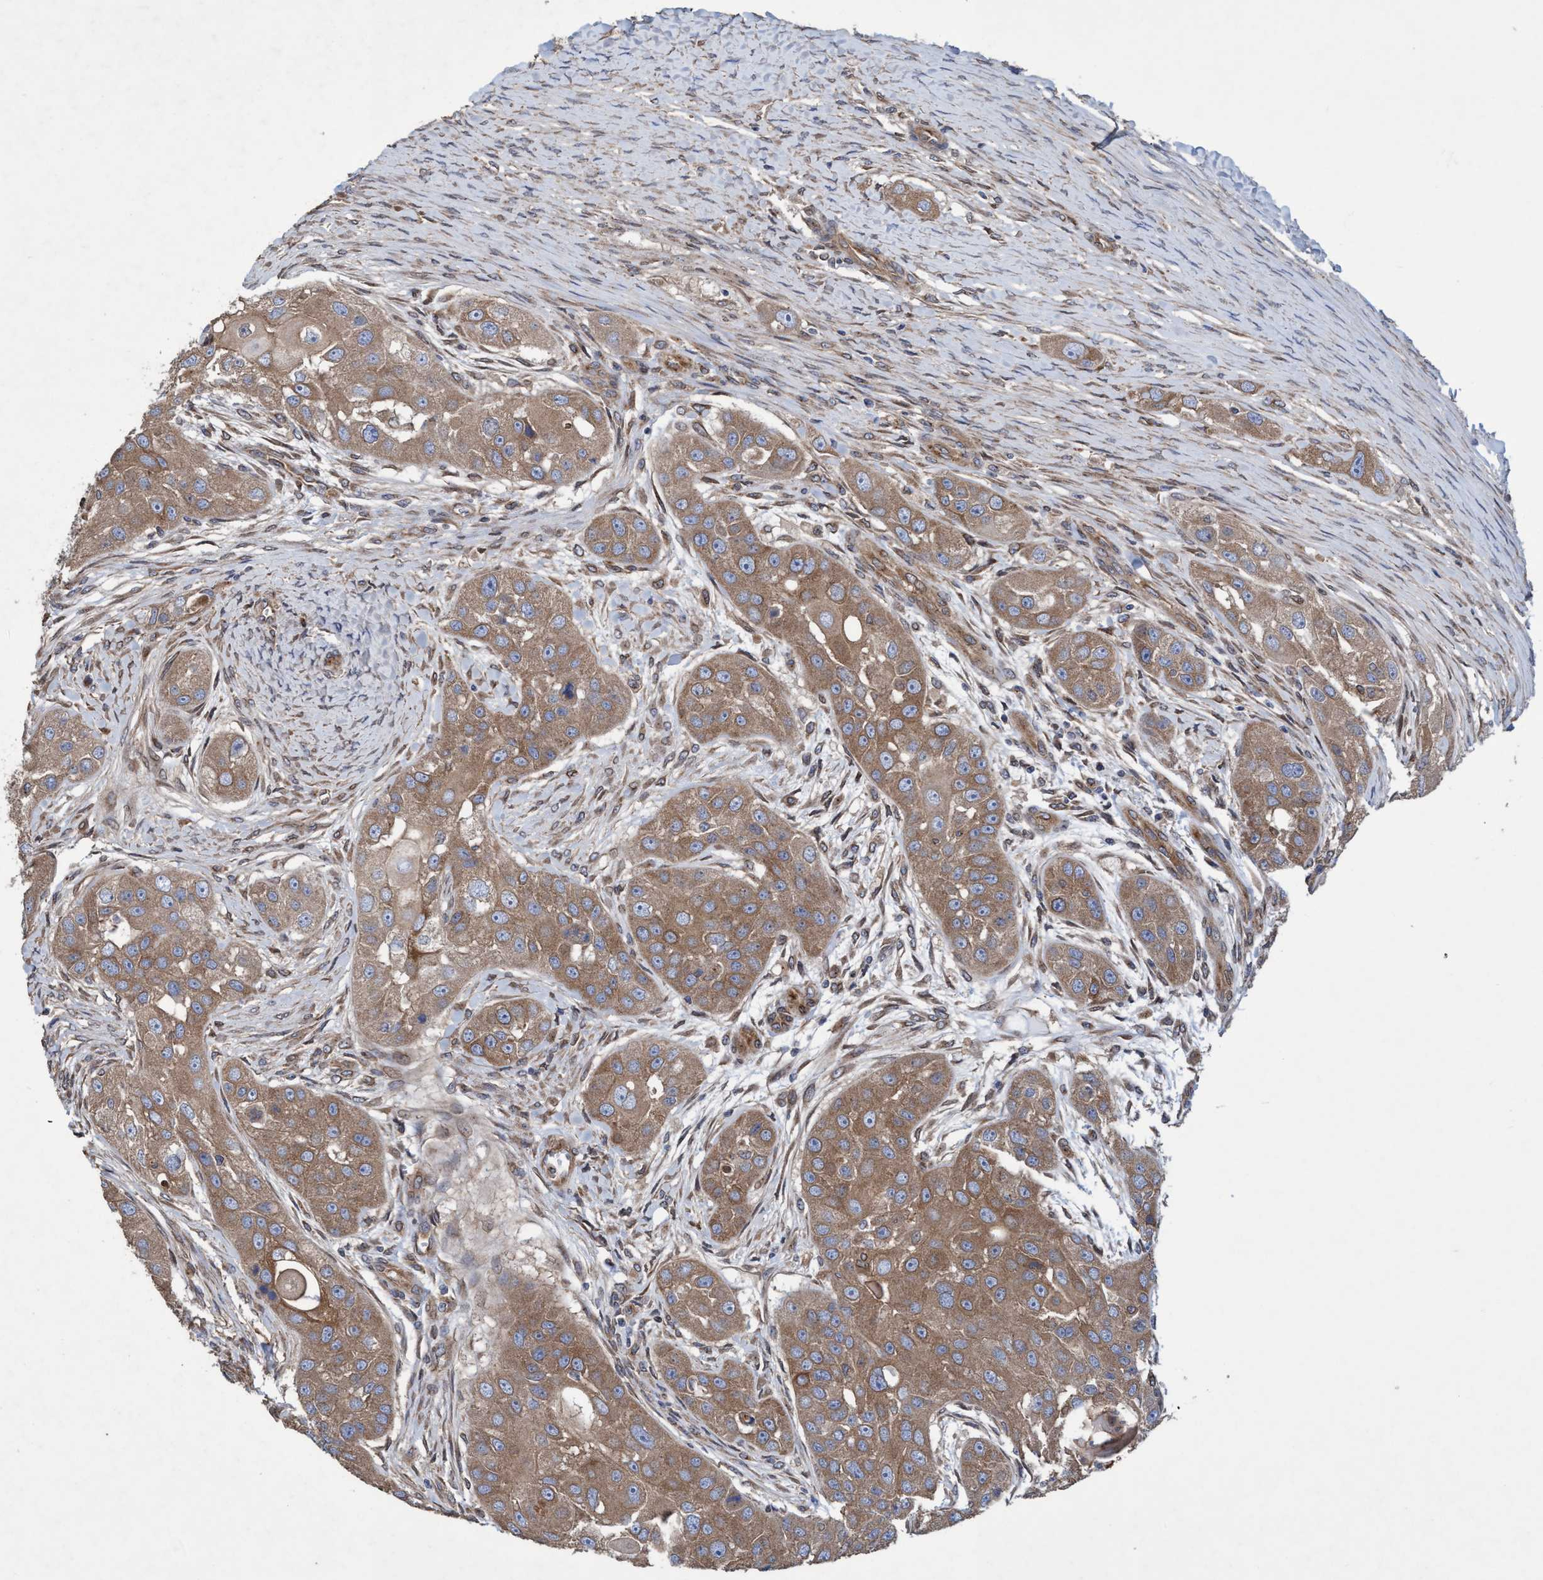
{"staining": {"intensity": "moderate", "quantity": ">75%", "location": "cytoplasmic/membranous"}, "tissue": "head and neck cancer", "cell_type": "Tumor cells", "image_type": "cancer", "snomed": [{"axis": "morphology", "description": "Normal tissue, NOS"}, {"axis": "morphology", "description": "Squamous cell carcinoma, NOS"}, {"axis": "topography", "description": "Skeletal muscle"}, {"axis": "topography", "description": "Head-Neck"}], "caption": "Squamous cell carcinoma (head and neck) stained for a protein shows moderate cytoplasmic/membranous positivity in tumor cells.", "gene": "BICD2", "patient": {"sex": "male", "age": 51}}